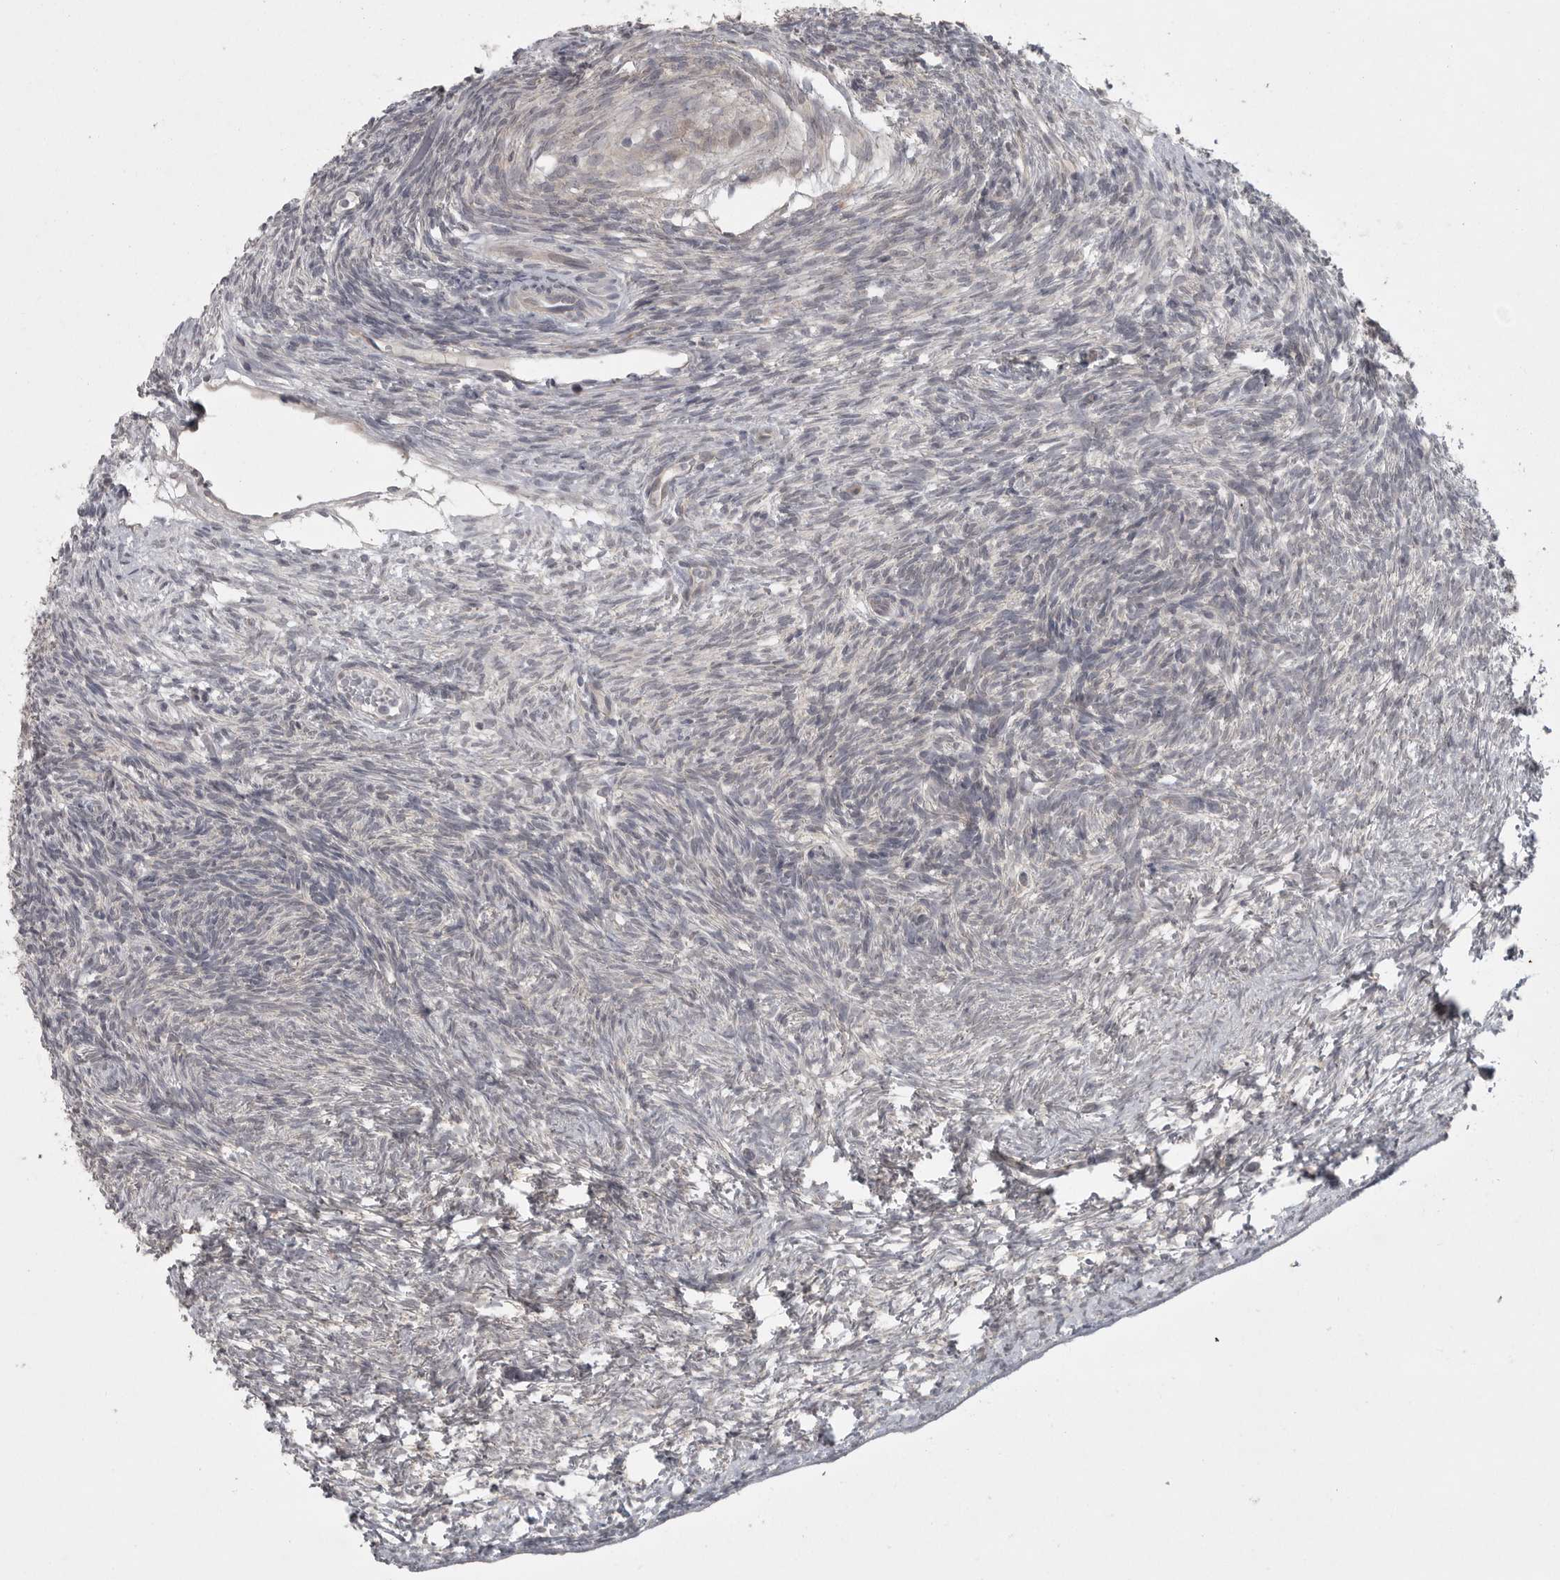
{"staining": {"intensity": "weak", "quantity": "25%-75%", "location": "cytoplasmic/membranous"}, "tissue": "ovary", "cell_type": "Follicle cells", "image_type": "normal", "snomed": [{"axis": "morphology", "description": "Normal tissue, NOS"}, {"axis": "topography", "description": "Ovary"}], "caption": "Immunohistochemical staining of normal human ovary exhibits weak cytoplasmic/membranous protein expression in approximately 25%-75% of follicle cells. The protein is stained brown, and the nuclei are stained in blue (DAB (3,3'-diaminobenzidine) IHC with brightfield microscopy, high magnification).", "gene": "PHF13", "patient": {"sex": "female", "age": 34}}